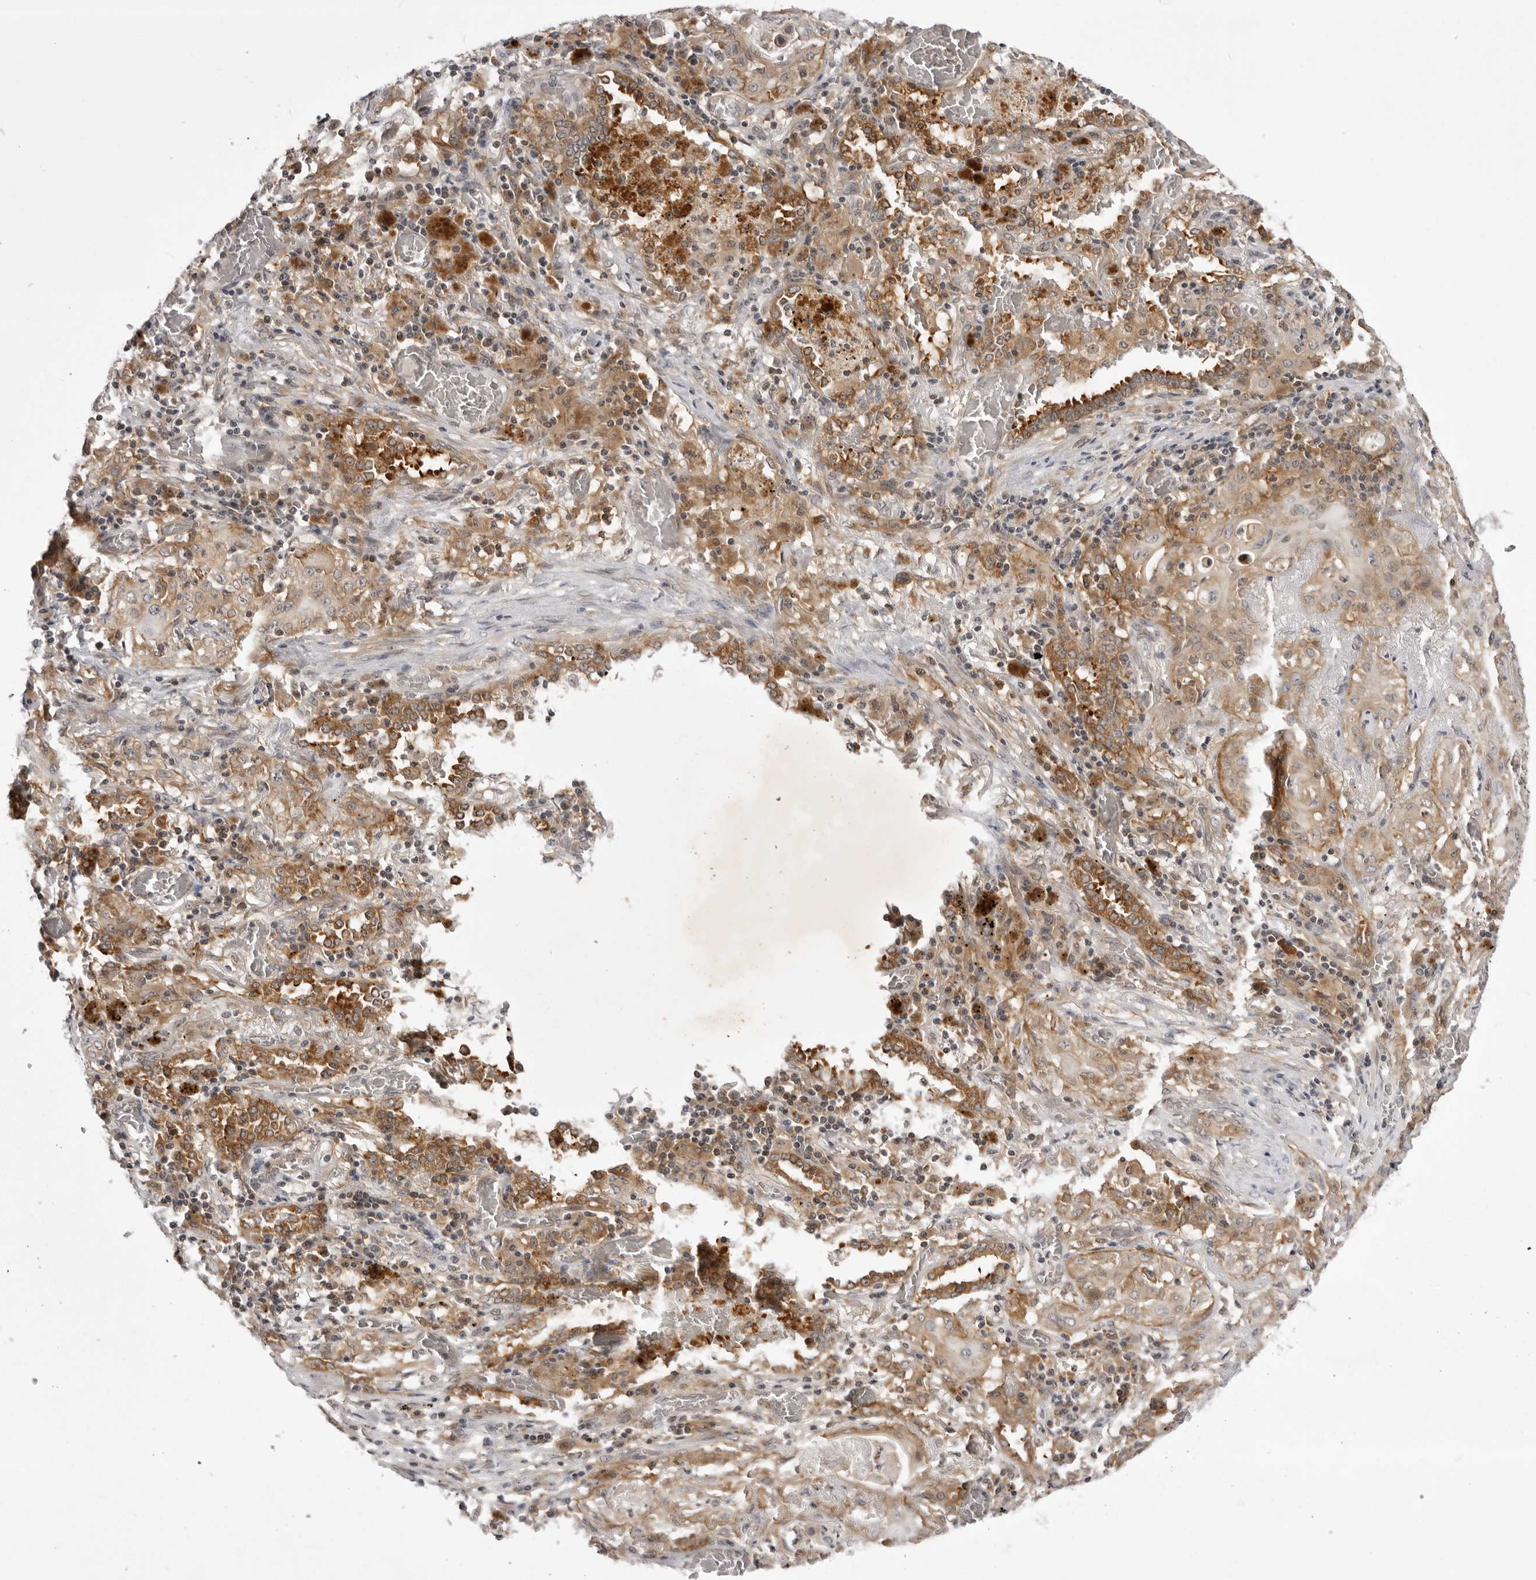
{"staining": {"intensity": "weak", "quantity": ">75%", "location": "cytoplasmic/membranous"}, "tissue": "lung cancer", "cell_type": "Tumor cells", "image_type": "cancer", "snomed": [{"axis": "morphology", "description": "Squamous cell carcinoma, NOS"}, {"axis": "topography", "description": "Lung"}], "caption": "DAB immunohistochemical staining of lung cancer displays weak cytoplasmic/membranous protein staining in approximately >75% of tumor cells.", "gene": "USP43", "patient": {"sex": "female", "age": 47}}